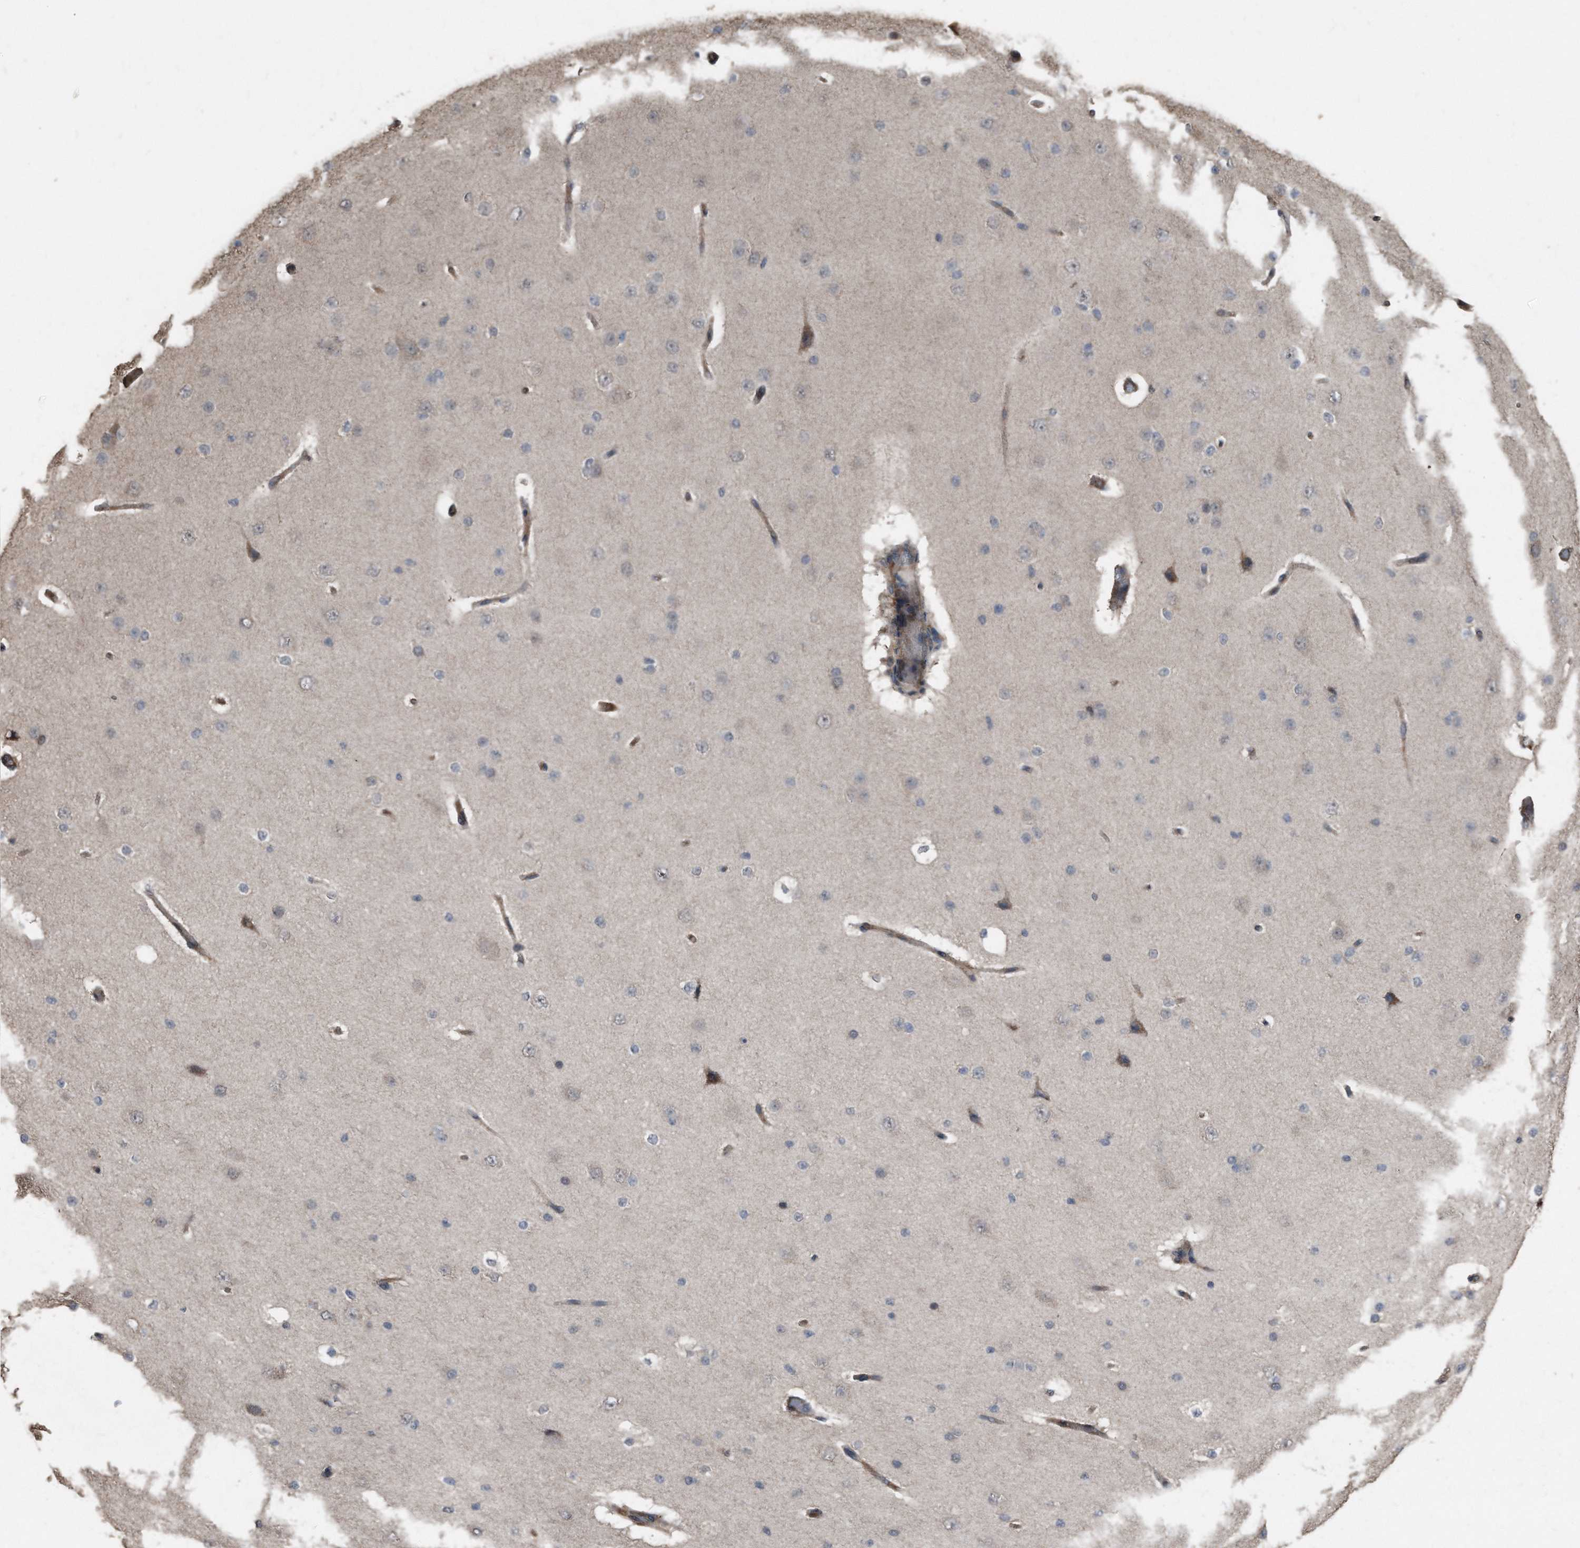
{"staining": {"intensity": "negative", "quantity": "none", "location": "none"}, "tissue": "cerebral cortex", "cell_type": "Endothelial cells", "image_type": "normal", "snomed": [{"axis": "morphology", "description": "Normal tissue, NOS"}, {"axis": "morphology", "description": "Developmental malformation"}, {"axis": "topography", "description": "Cerebral cortex"}], "caption": "Protein analysis of normal cerebral cortex displays no significant positivity in endothelial cells. (Stains: DAB (3,3'-diaminobenzidine) immunohistochemistry (IHC) with hematoxylin counter stain, Microscopy: brightfield microscopy at high magnification).", "gene": "ANKRD10", "patient": {"sex": "female", "age": 30}}